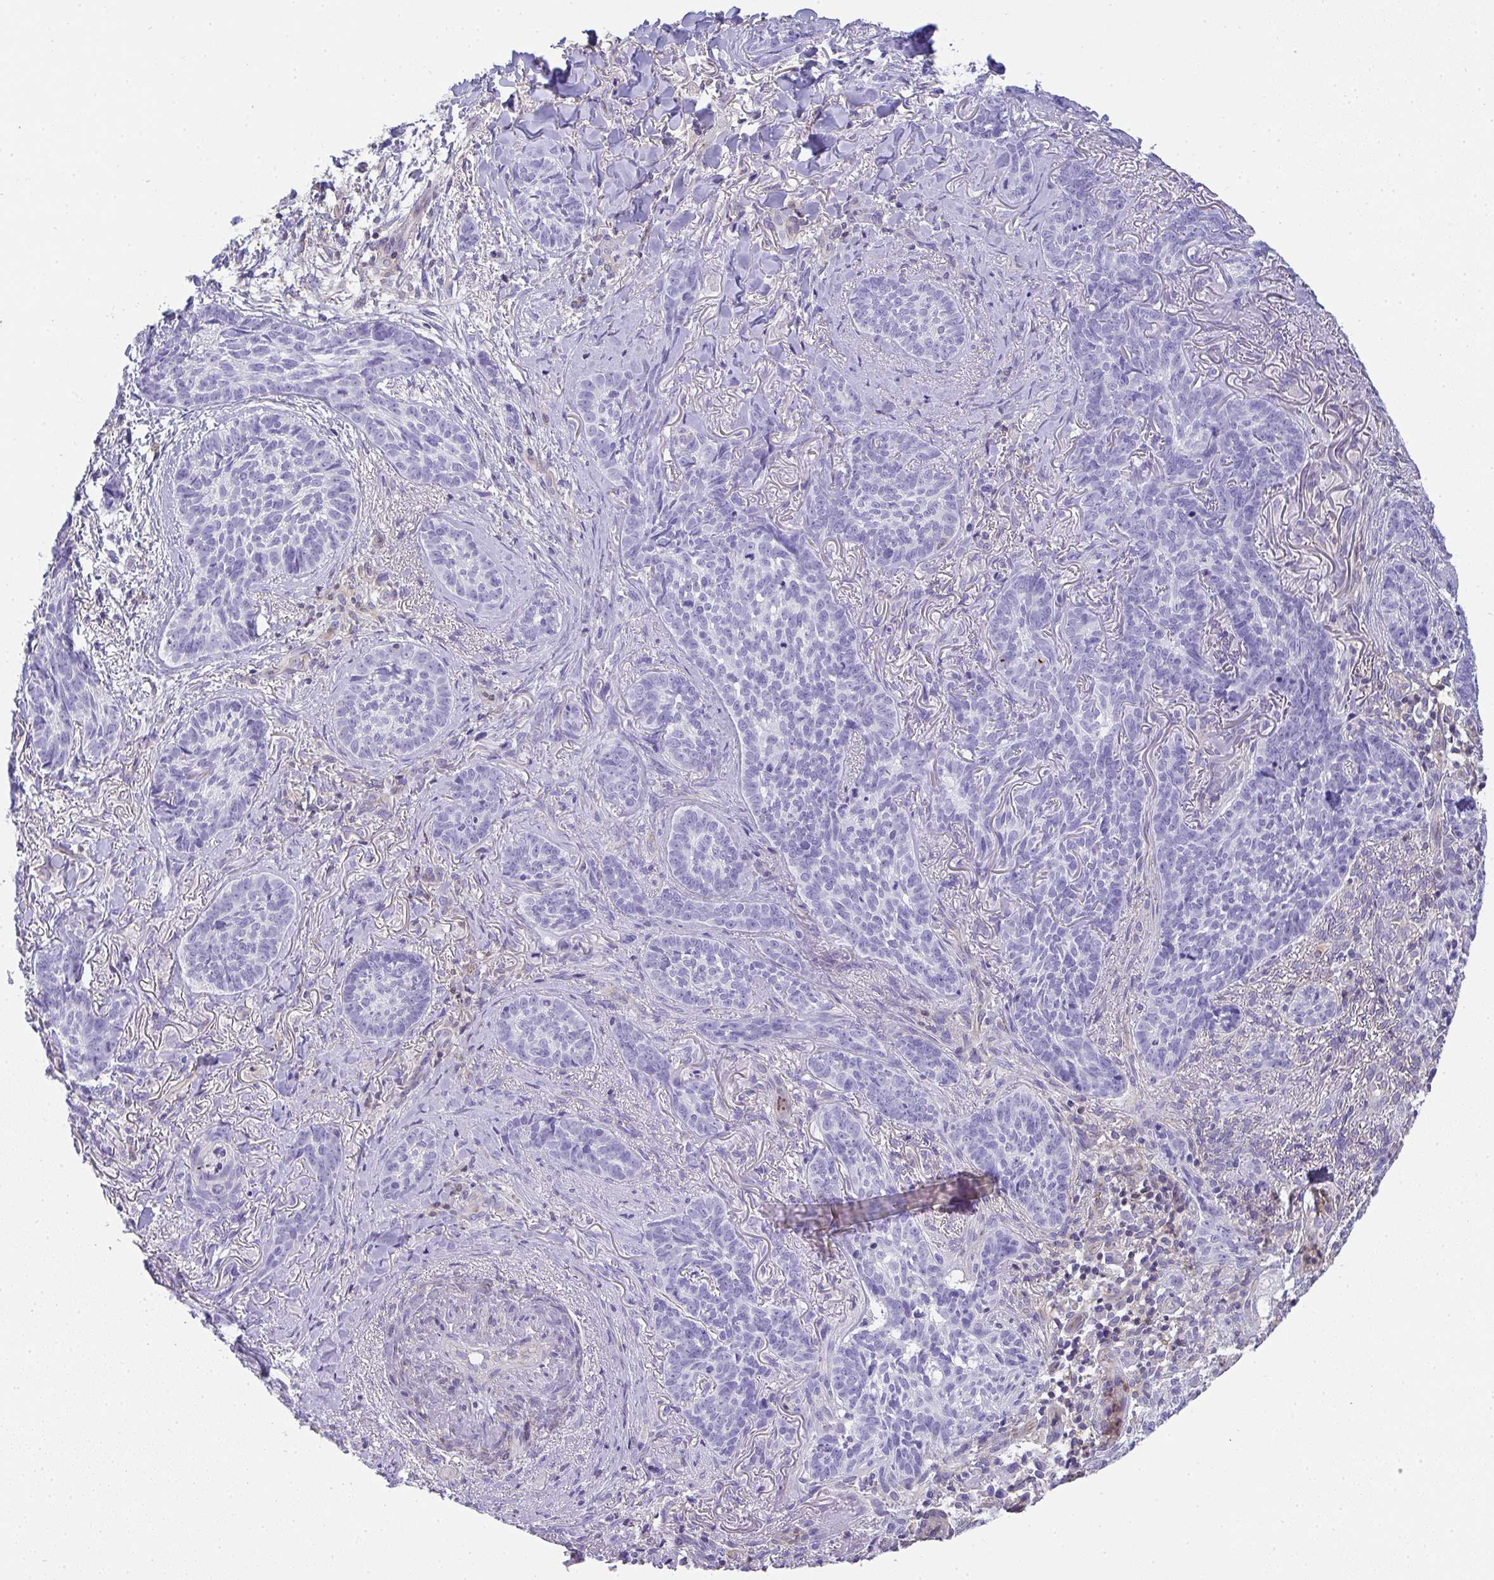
{"staining": {"intensity": "negative", "quantity": "none", "location": "none"}, "tissue": "skin cancer", "cell_type": "Tumor cells", "image_type": "cancer", "snomed": [{"axis": "morphology", "description": "Basal cell carcinoma"}, {"axis": "topography", "description": "Skin"}, {"axis": "topography", "description": "Skin of face"}], "caption": "The photomicrograph exhibits no staining of tumor cells in skin cancer.", "gene": "TNFAIP8", "patient": {"sex": "male", "age": 88}}